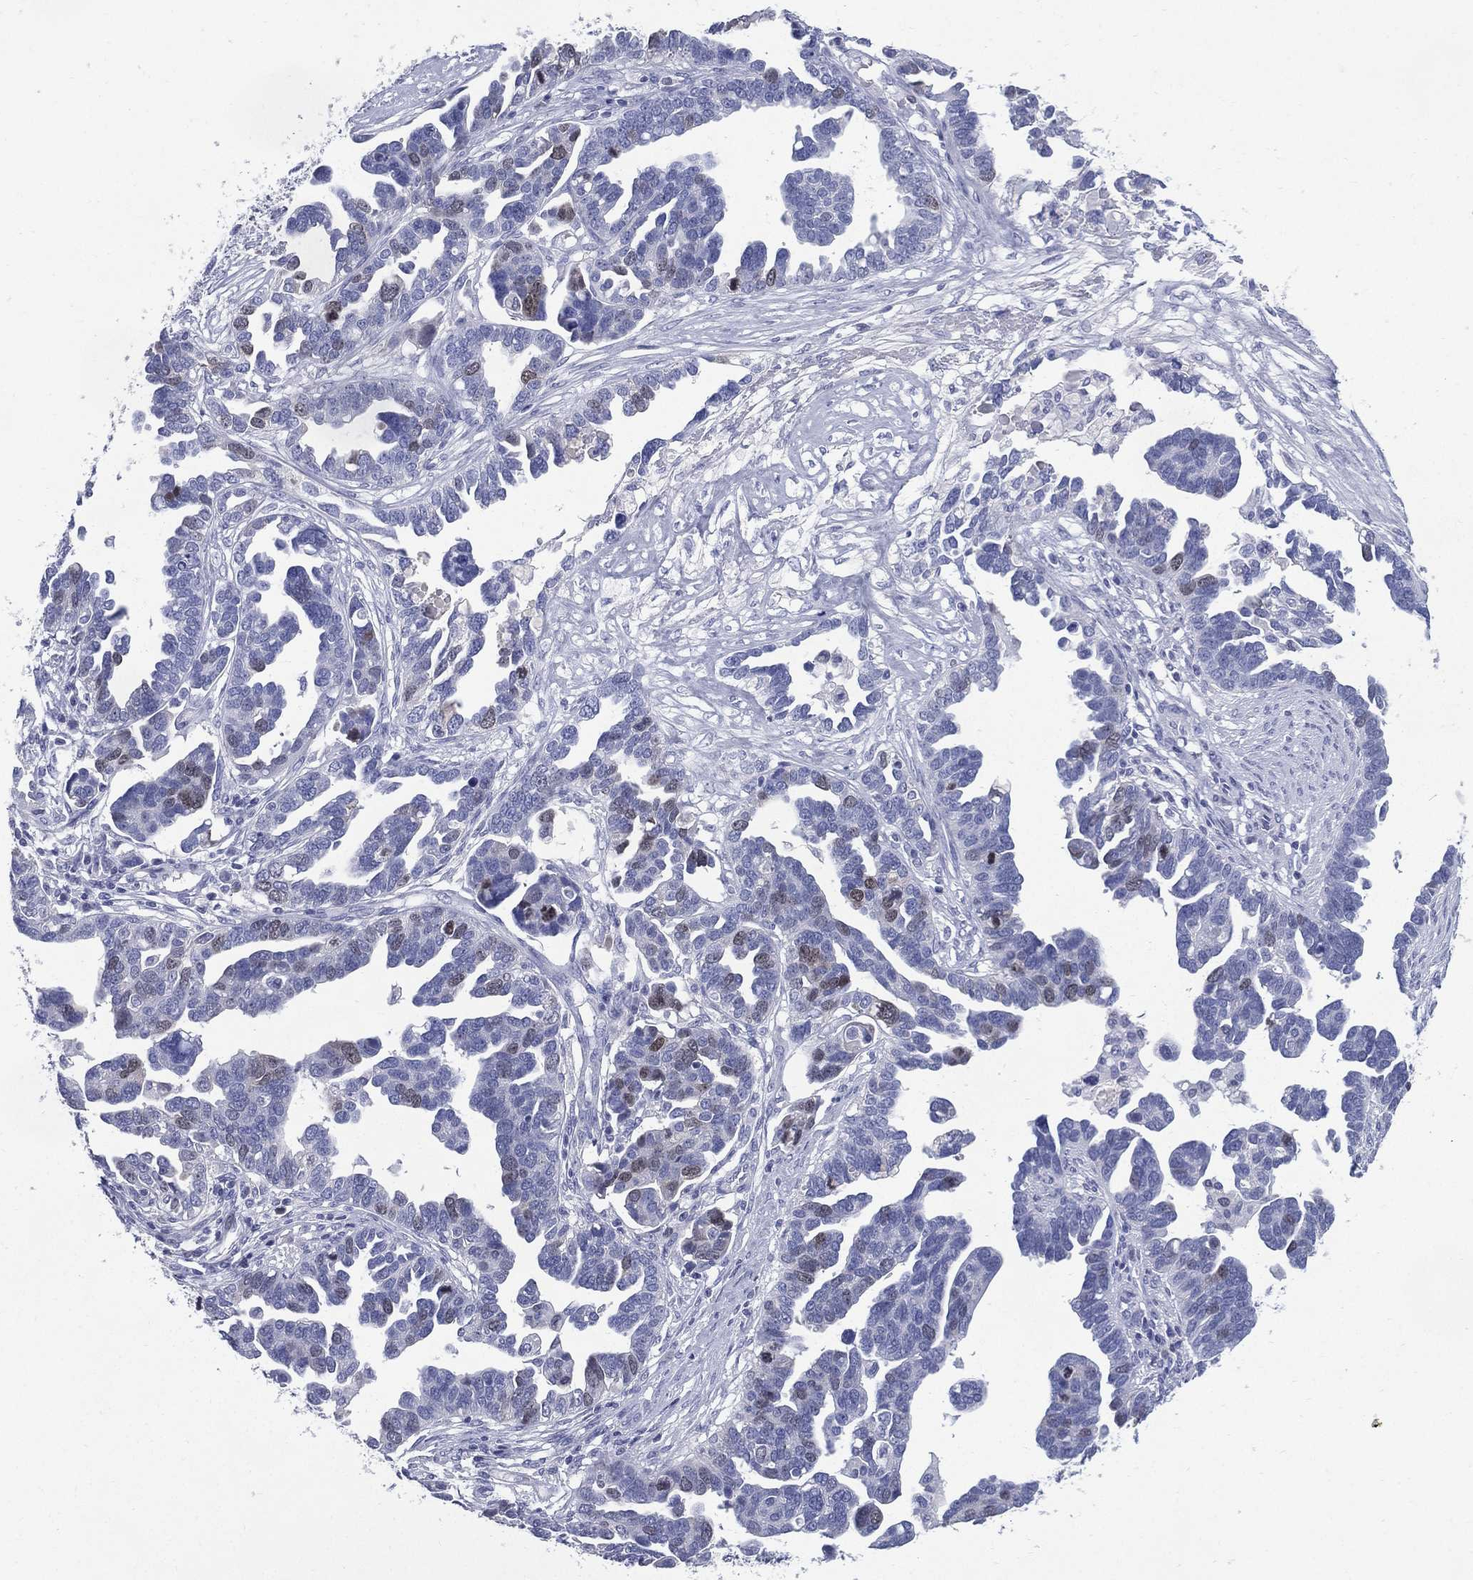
{"staining": {"intensity": "weak", "quantity": "<25%", "location": "nuclear"}, "tissue": "ovarian cancer", "cell_type": "Tumor cells", "image_type": "cancer", "snomed": [{"axis": "morphology", "description": "Cystadenocarcinoma, serous, NOS"}, {"axis": "topography", "description": "Ovary"}], "caption": "The histopathology image displays no significant expression in tumor cells of ovarian cancer (serous cystadenocarcinoma).", "gene": "KIF2C", "patient": {"sex": "female", "age": 54}}